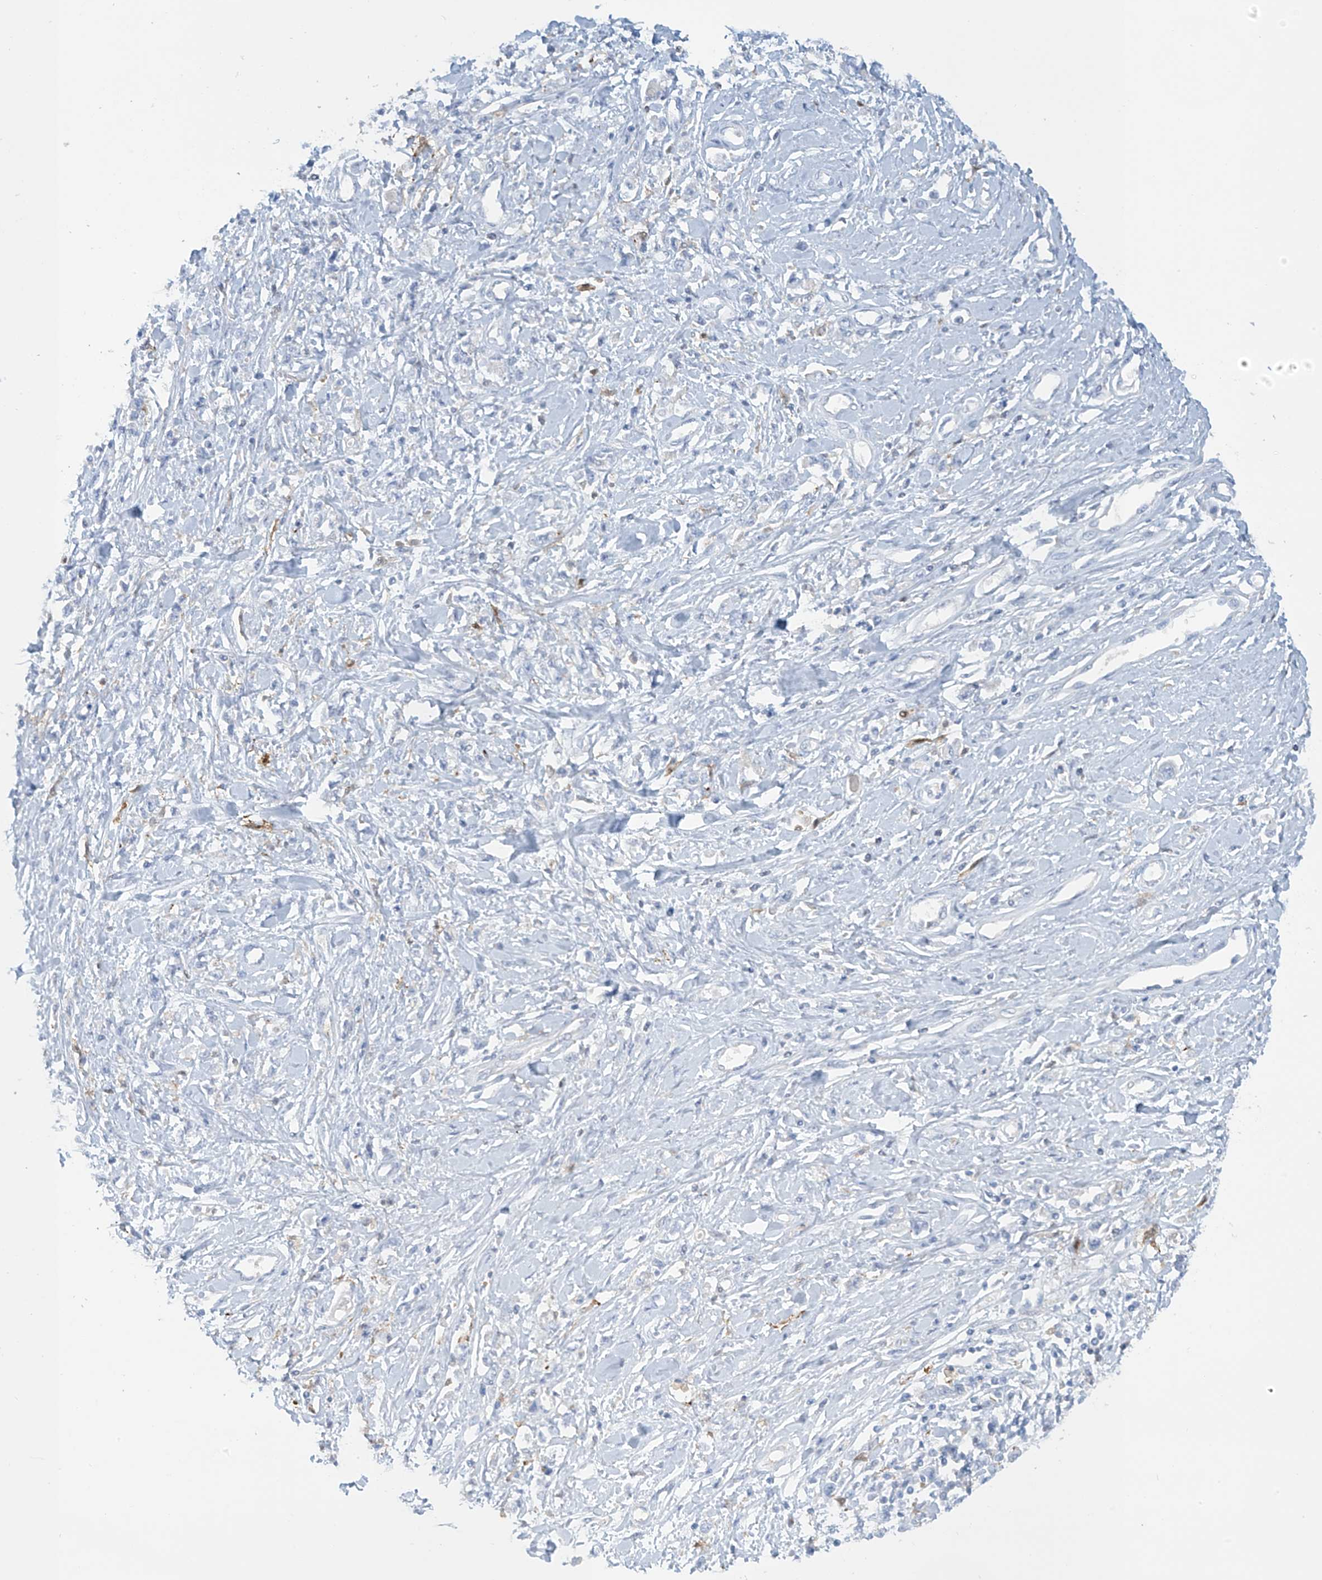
{"staining": {"intensity": "negative", "quantity": "none", "location": "none"}, "tissue": "stomach cancer", "cell_type": "Tumor cells", "image_type": "cancer", "snomed": [{"axis": "morphology", "description": "Adenocarcinoma, NOS"}, {"axis": "topography", "description": "Stomach"}], "caption": "Tumor cells are negative for protein expression in human stomach cancer.", "gene": "TRMT2B", "patient": {"sex": "female", "age": 76}}